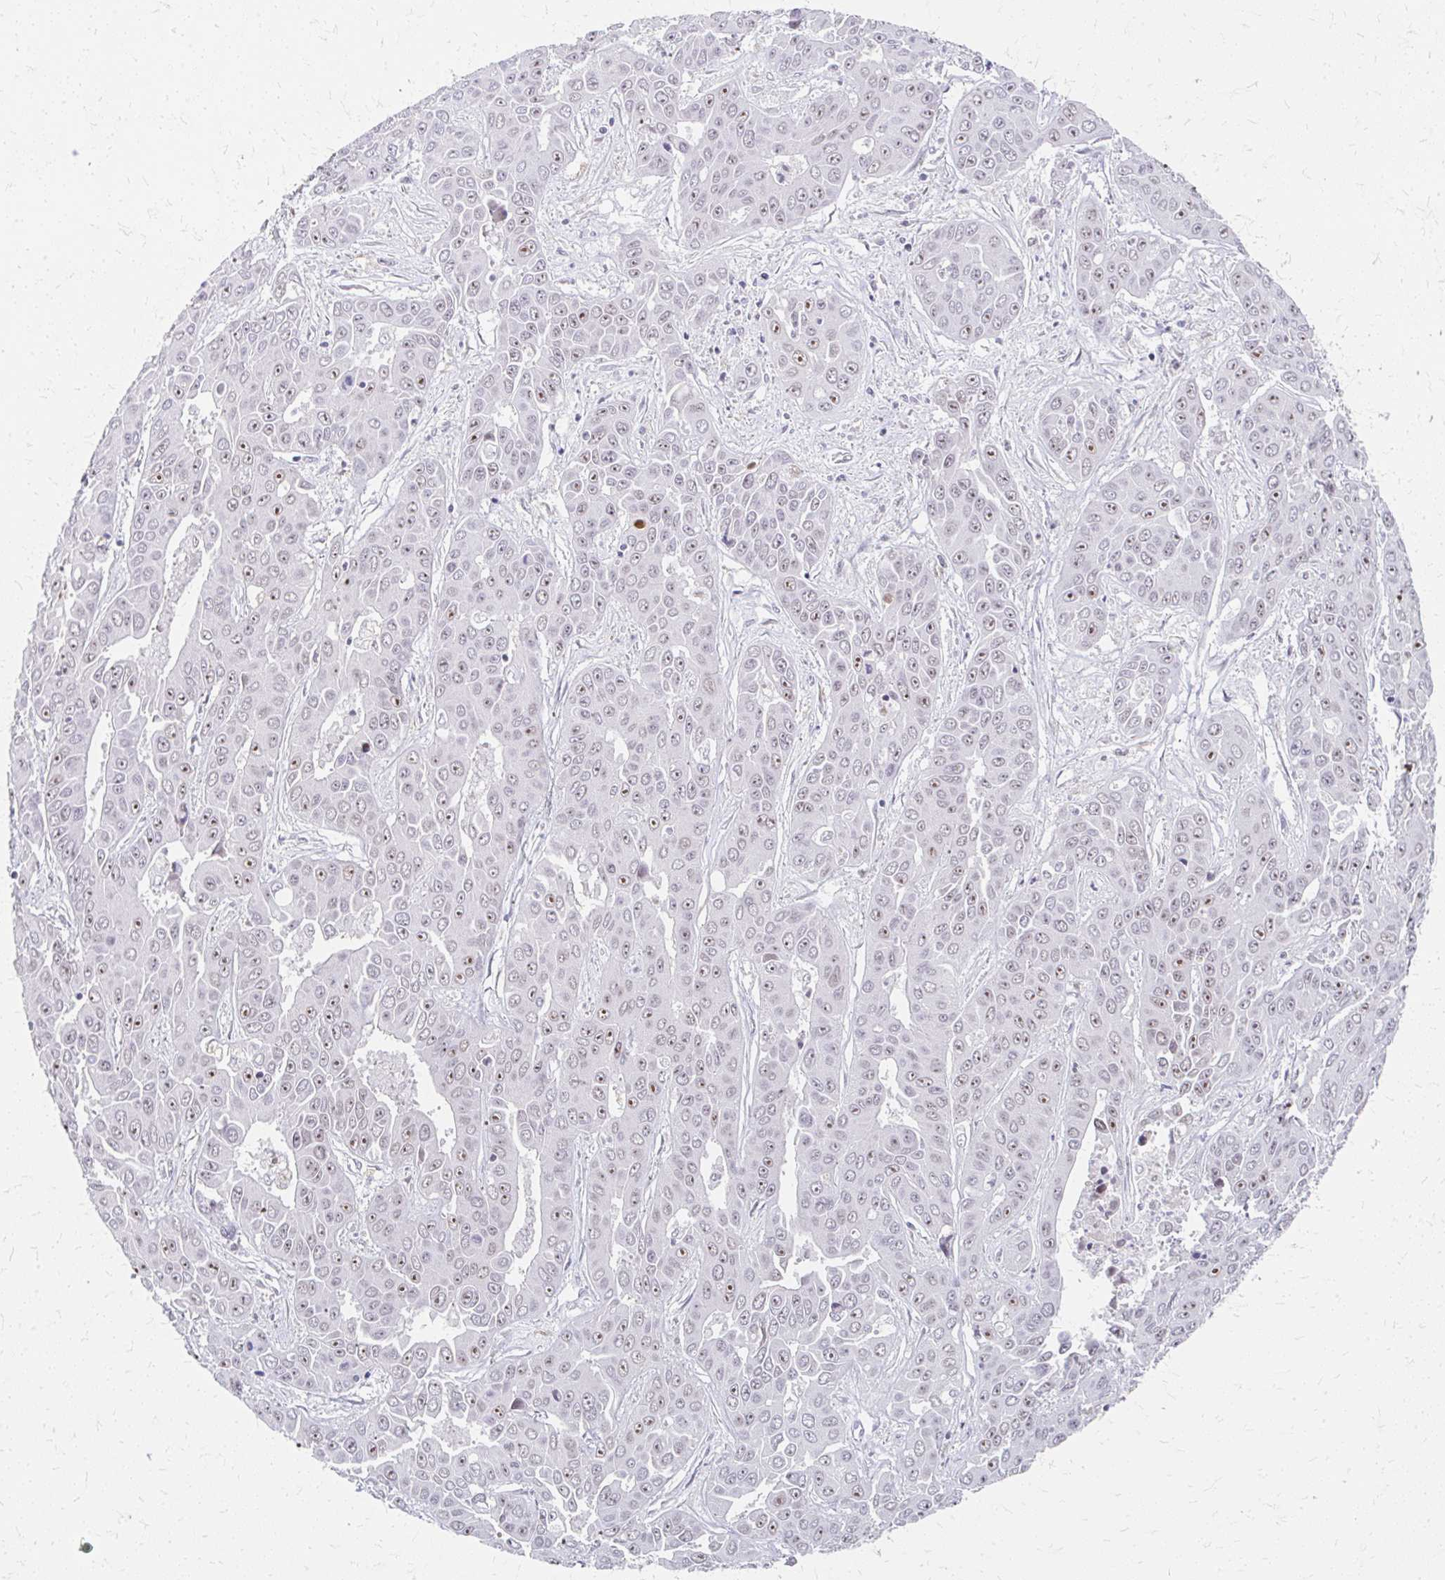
{"staining": {"intensity": "moderate", "quantity": "25%-75%", "location": "nuclear"}, "tissue": "liver cancer", "cell_type": "Tumor cells", "image_type": "cancer", "snomed": [{"axis": "morphology", "description": "Cholangiocarcinoma"}, {"axis": "topography", "description": "Liver"}], "caption": "Protein staining of liver cholangiocarcinoma tissue shows moderate nuclear positivity in approximately 25%-75% of tumor cells.", "gene": "GTF2H1", "patient": {"sex": "female", "age": 52}}